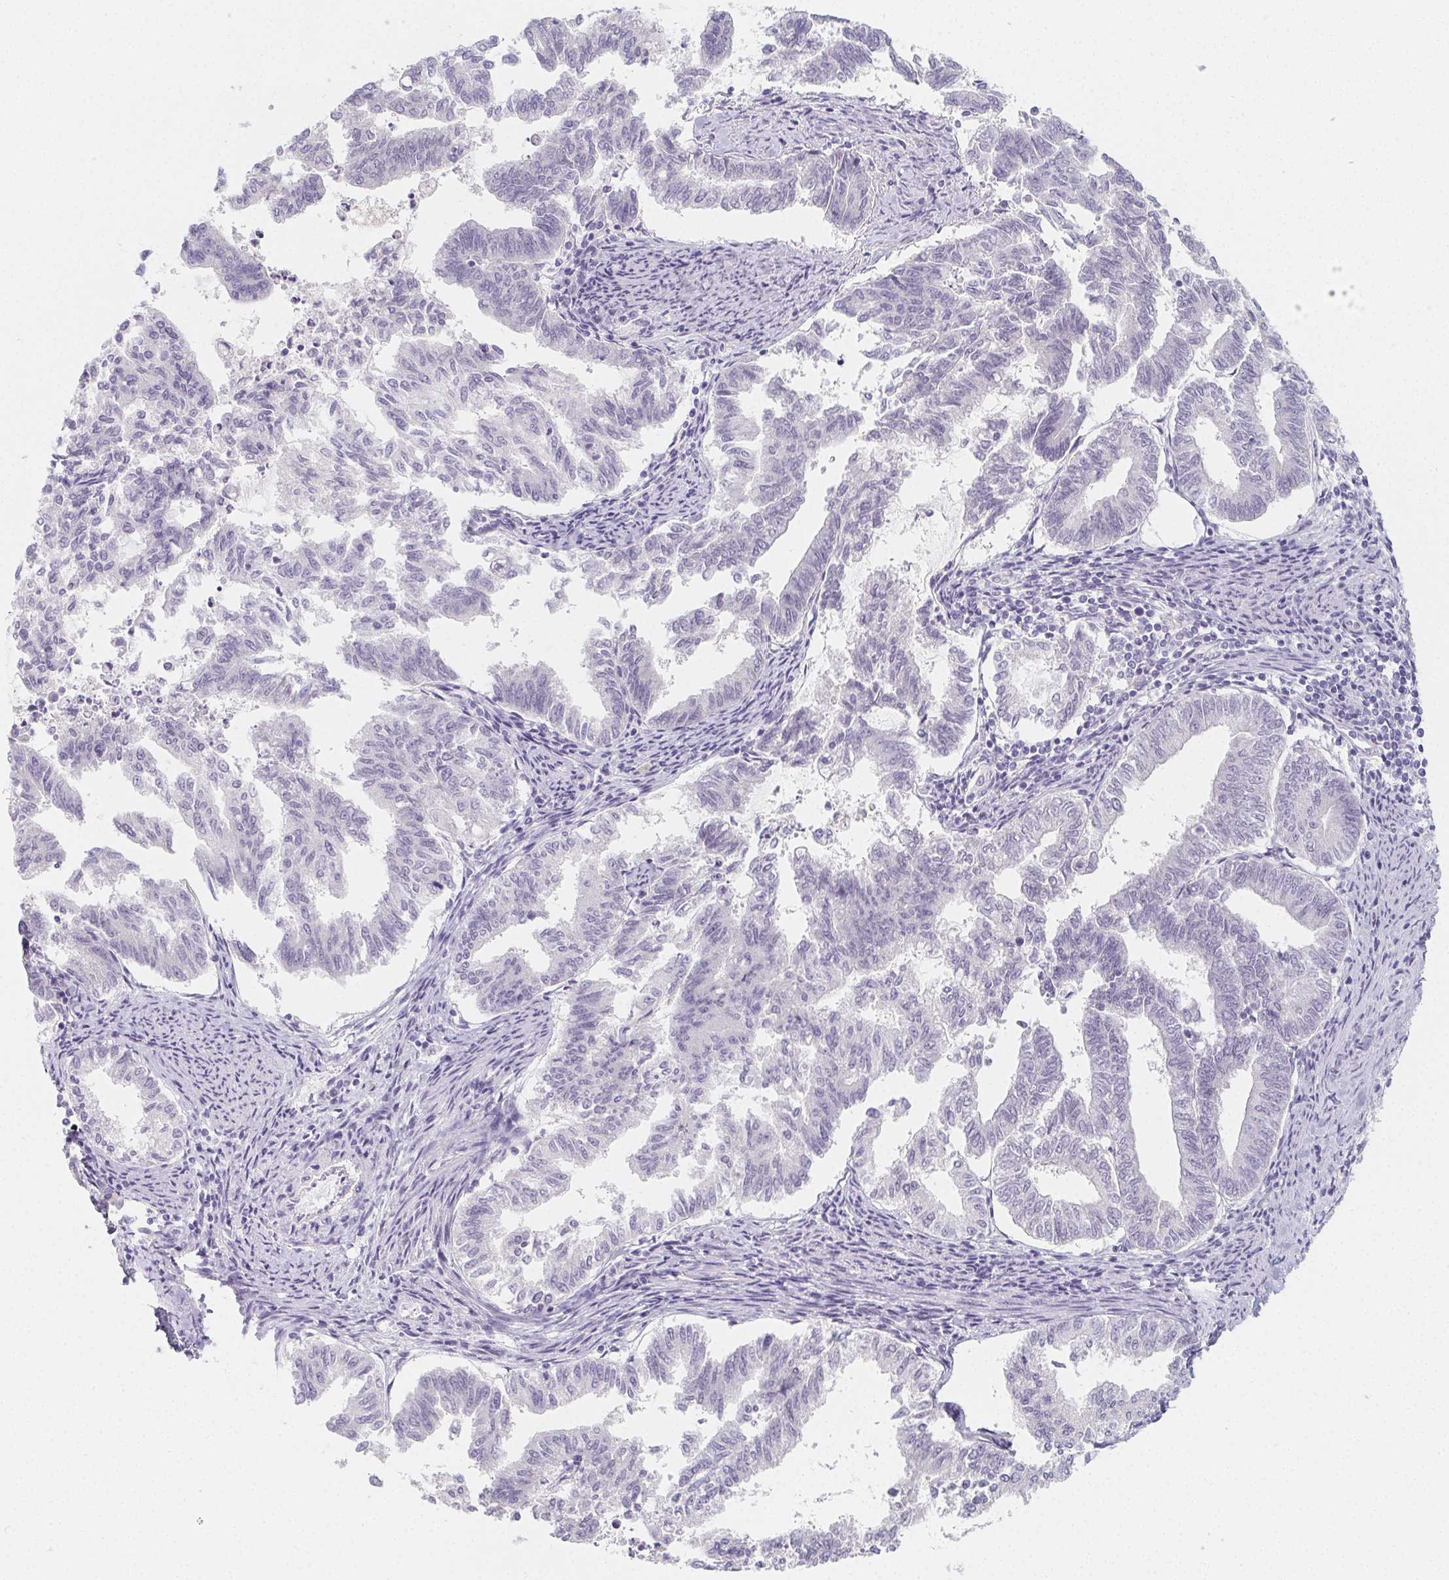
{"staining": {"intensity": "negative", "quantity": "none", "location": "none"}, "tissue": "endometrial cancer", "cell_type": "Tumor cells", "image_type": "cancer", "snomed": [{"axis": "morphology", "description": "Adenocarcinoma, NOS"}, {"axis": "topography", "description": "Endometrium"}], "caption": "Tumor cells show no significant protein positivity in adenocarcinoma (endometrial).", "gene": "GLIPR1L1", "patient": {"sex": "female", "age": 79}}